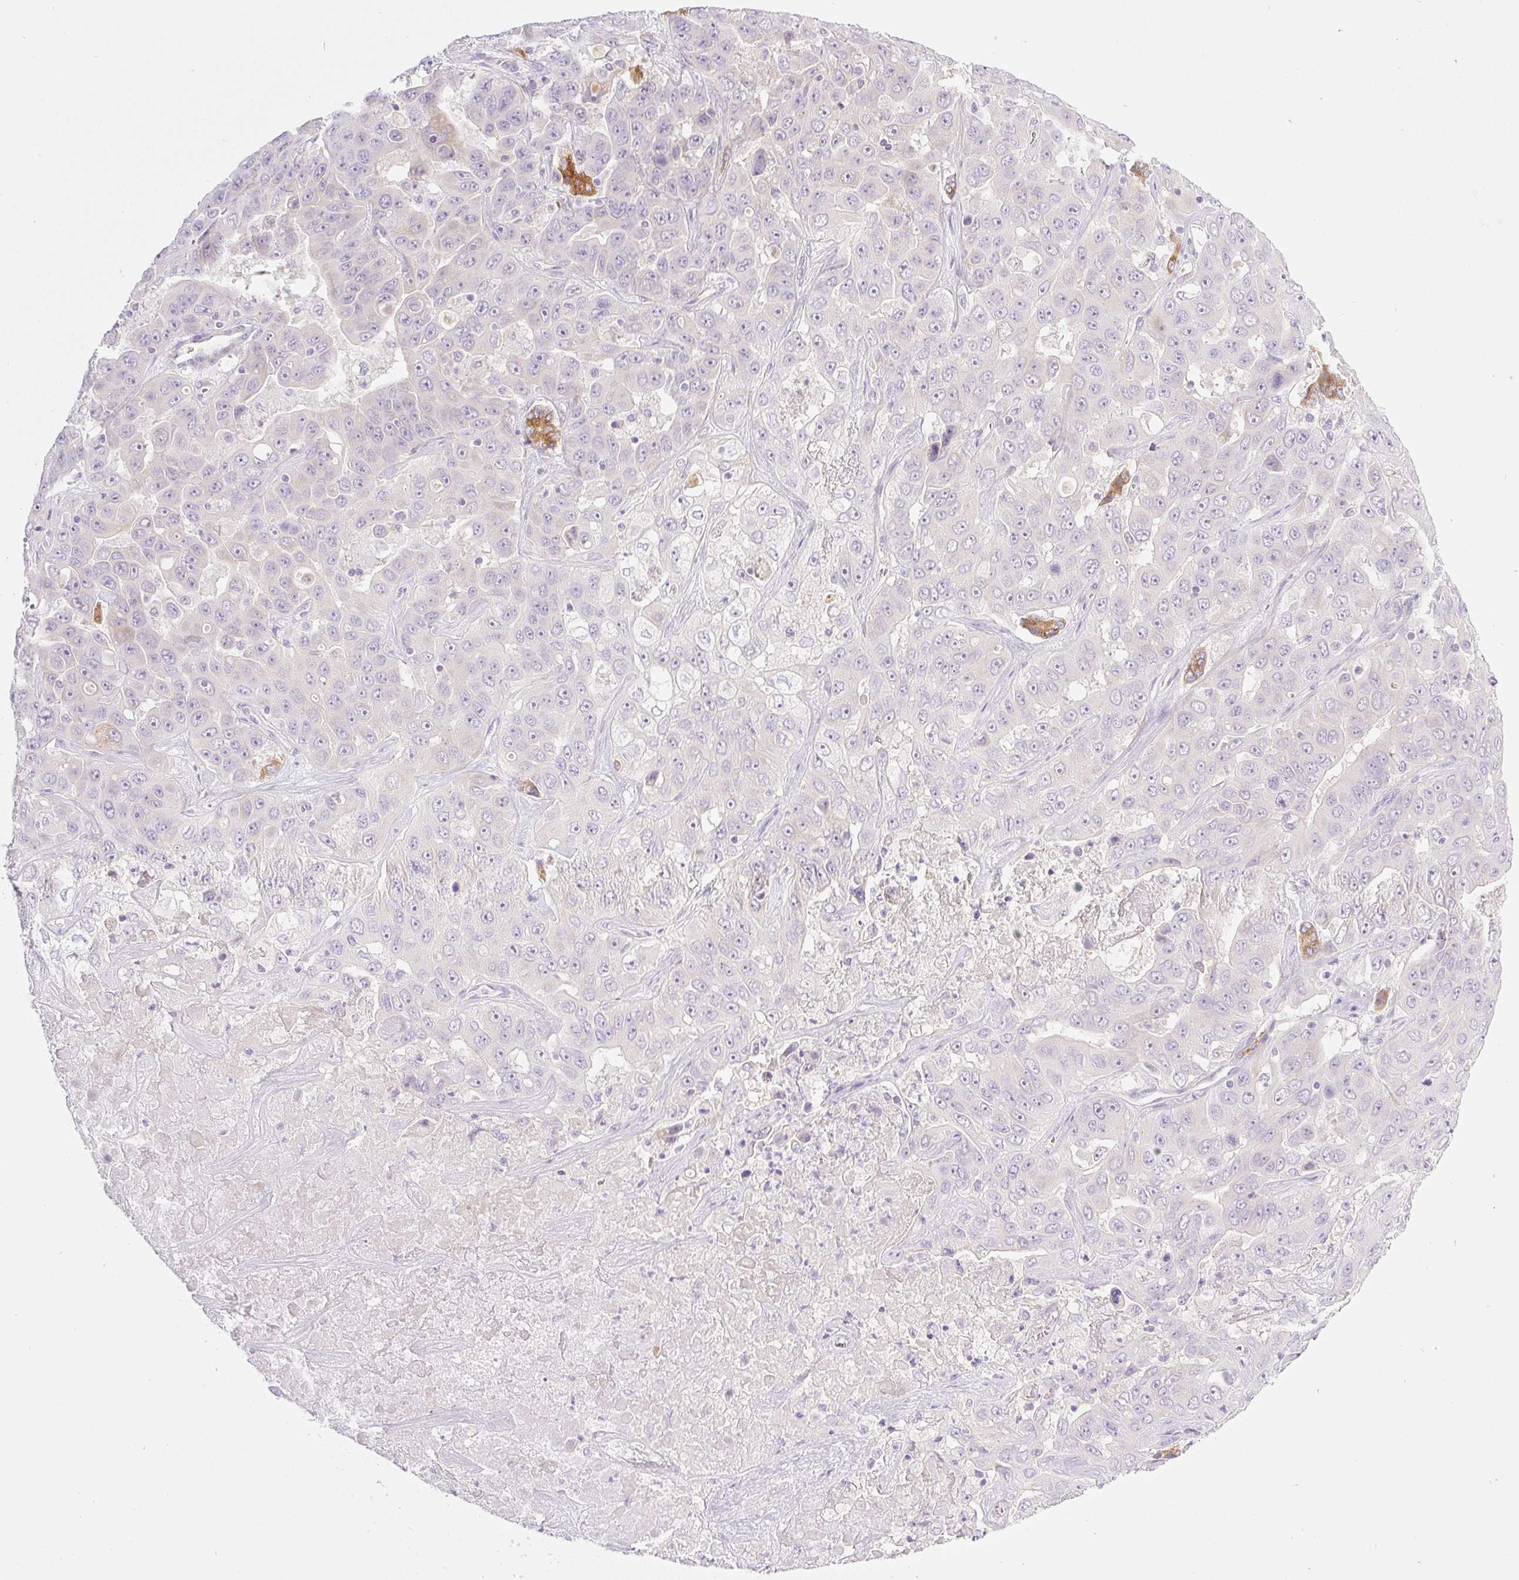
{"staining": {"intensity": "negative", "quantity": "none", "location": "none"}, "tissue": "liver cancer", "cell_type": "Tumor cells", "image_type": "cancer", "snomed": [{"axis": "morphology", "description": "Cholangiocarcinoma"}, {"axis": "topography", "description": "Liver"}], "caption": "Tumor cells are negative for brown protein staining in liver cancer (cholangiocarcinoma). (DAB (3,3'-diaminobenzidine) immunohistochemistry with hematoxylin counter stain).", "gene": "MIA2", "patient": {"sex": "female", "age": 52}}